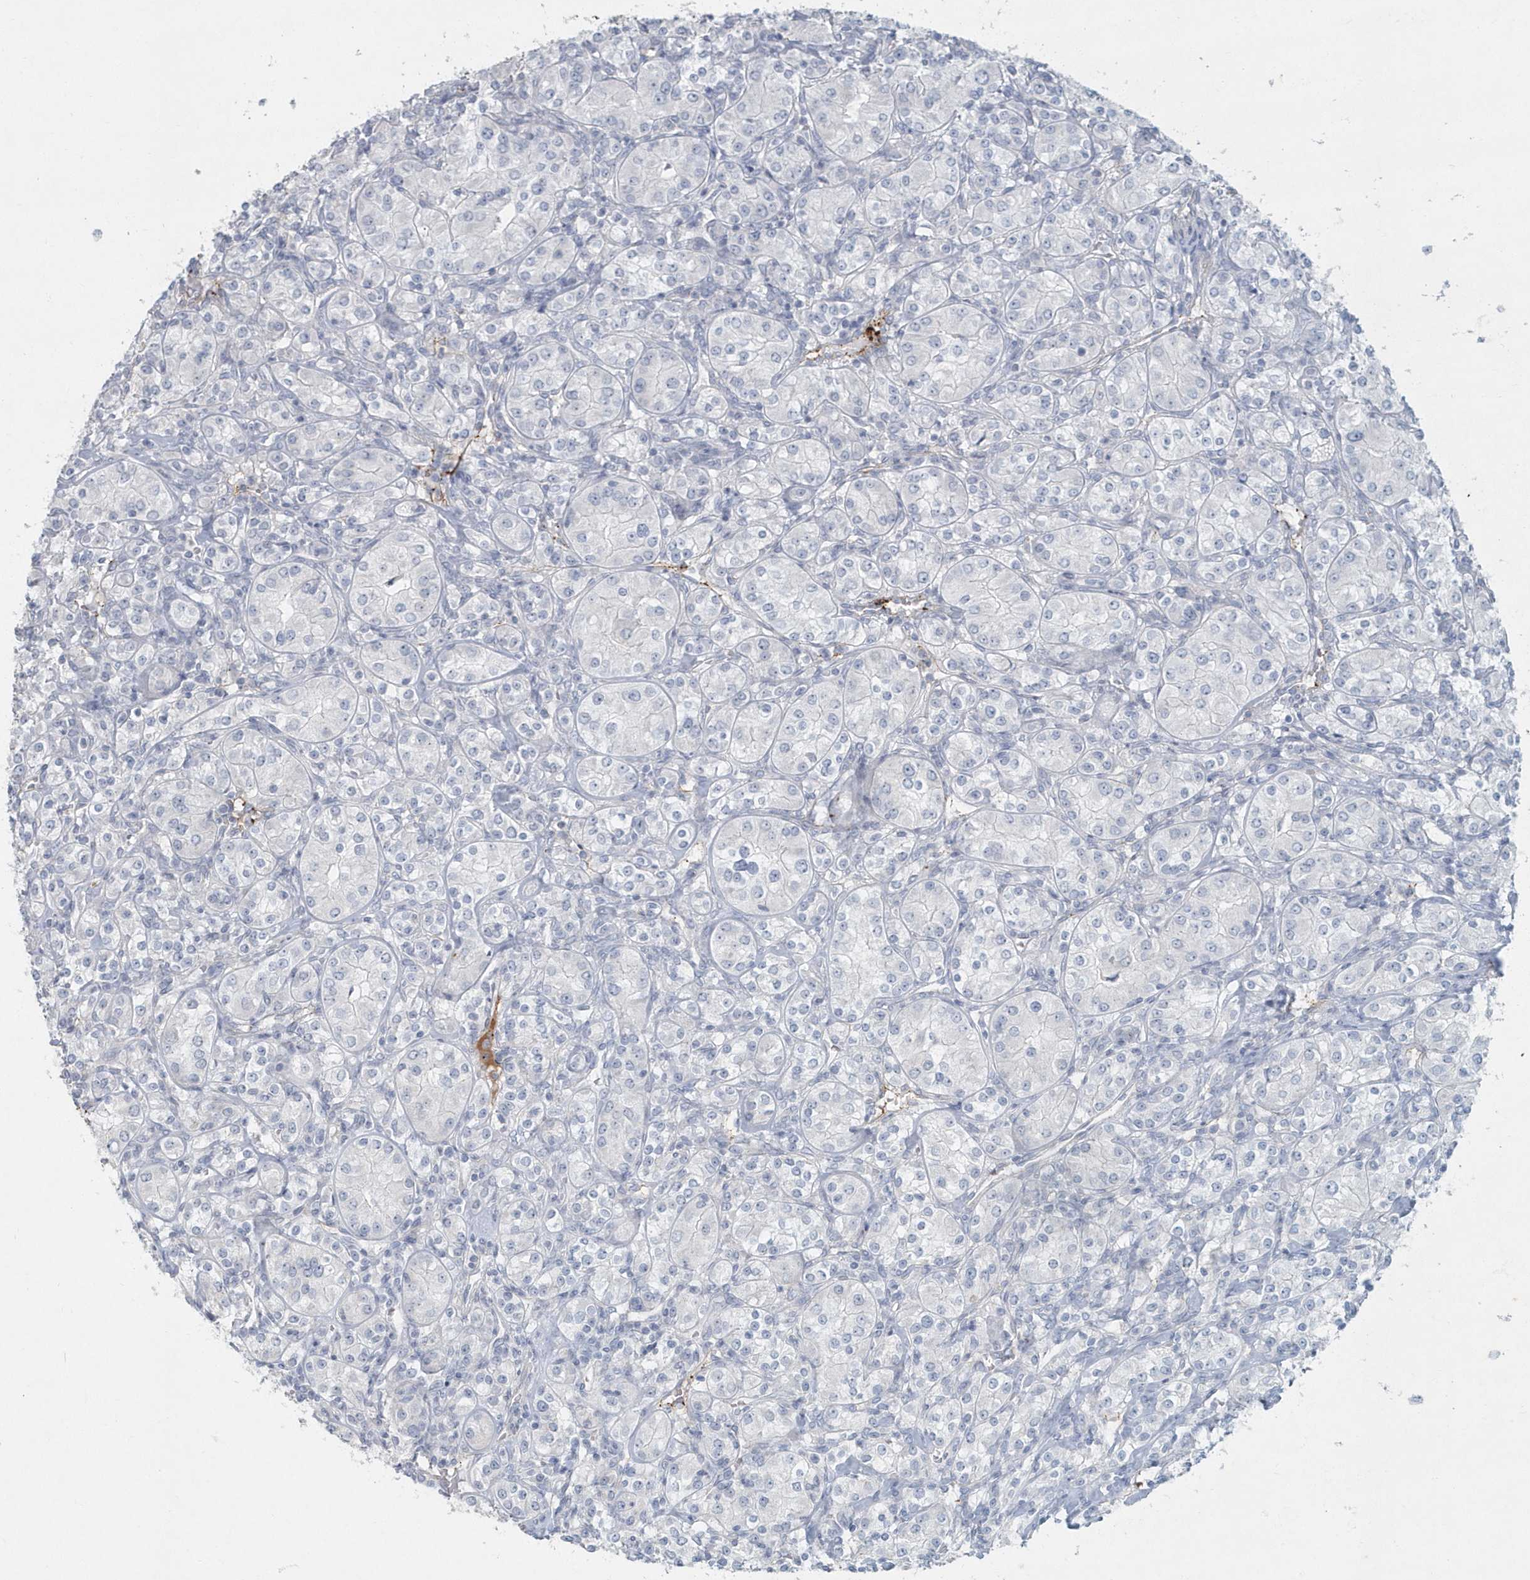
{"staining": {"intensity": "negative", "quantity": "none", "location": "none"}, "tissue": "renal cancer", "cell_type": "Tumor cells", "image_type": "cancer", "snomed": [{"axis": "morphology", "description": "Adenocarcinoma, NOS"}, {"axis": "topography", "description": "Kidney"}], "caption": "Human adenocarcinoma (renal) stained for a protein using immunohistochemistry (IHC) displays no positivity in tumor cells.", "gene": "MYOT", "patient": {"sex": "male", "age": 77}}